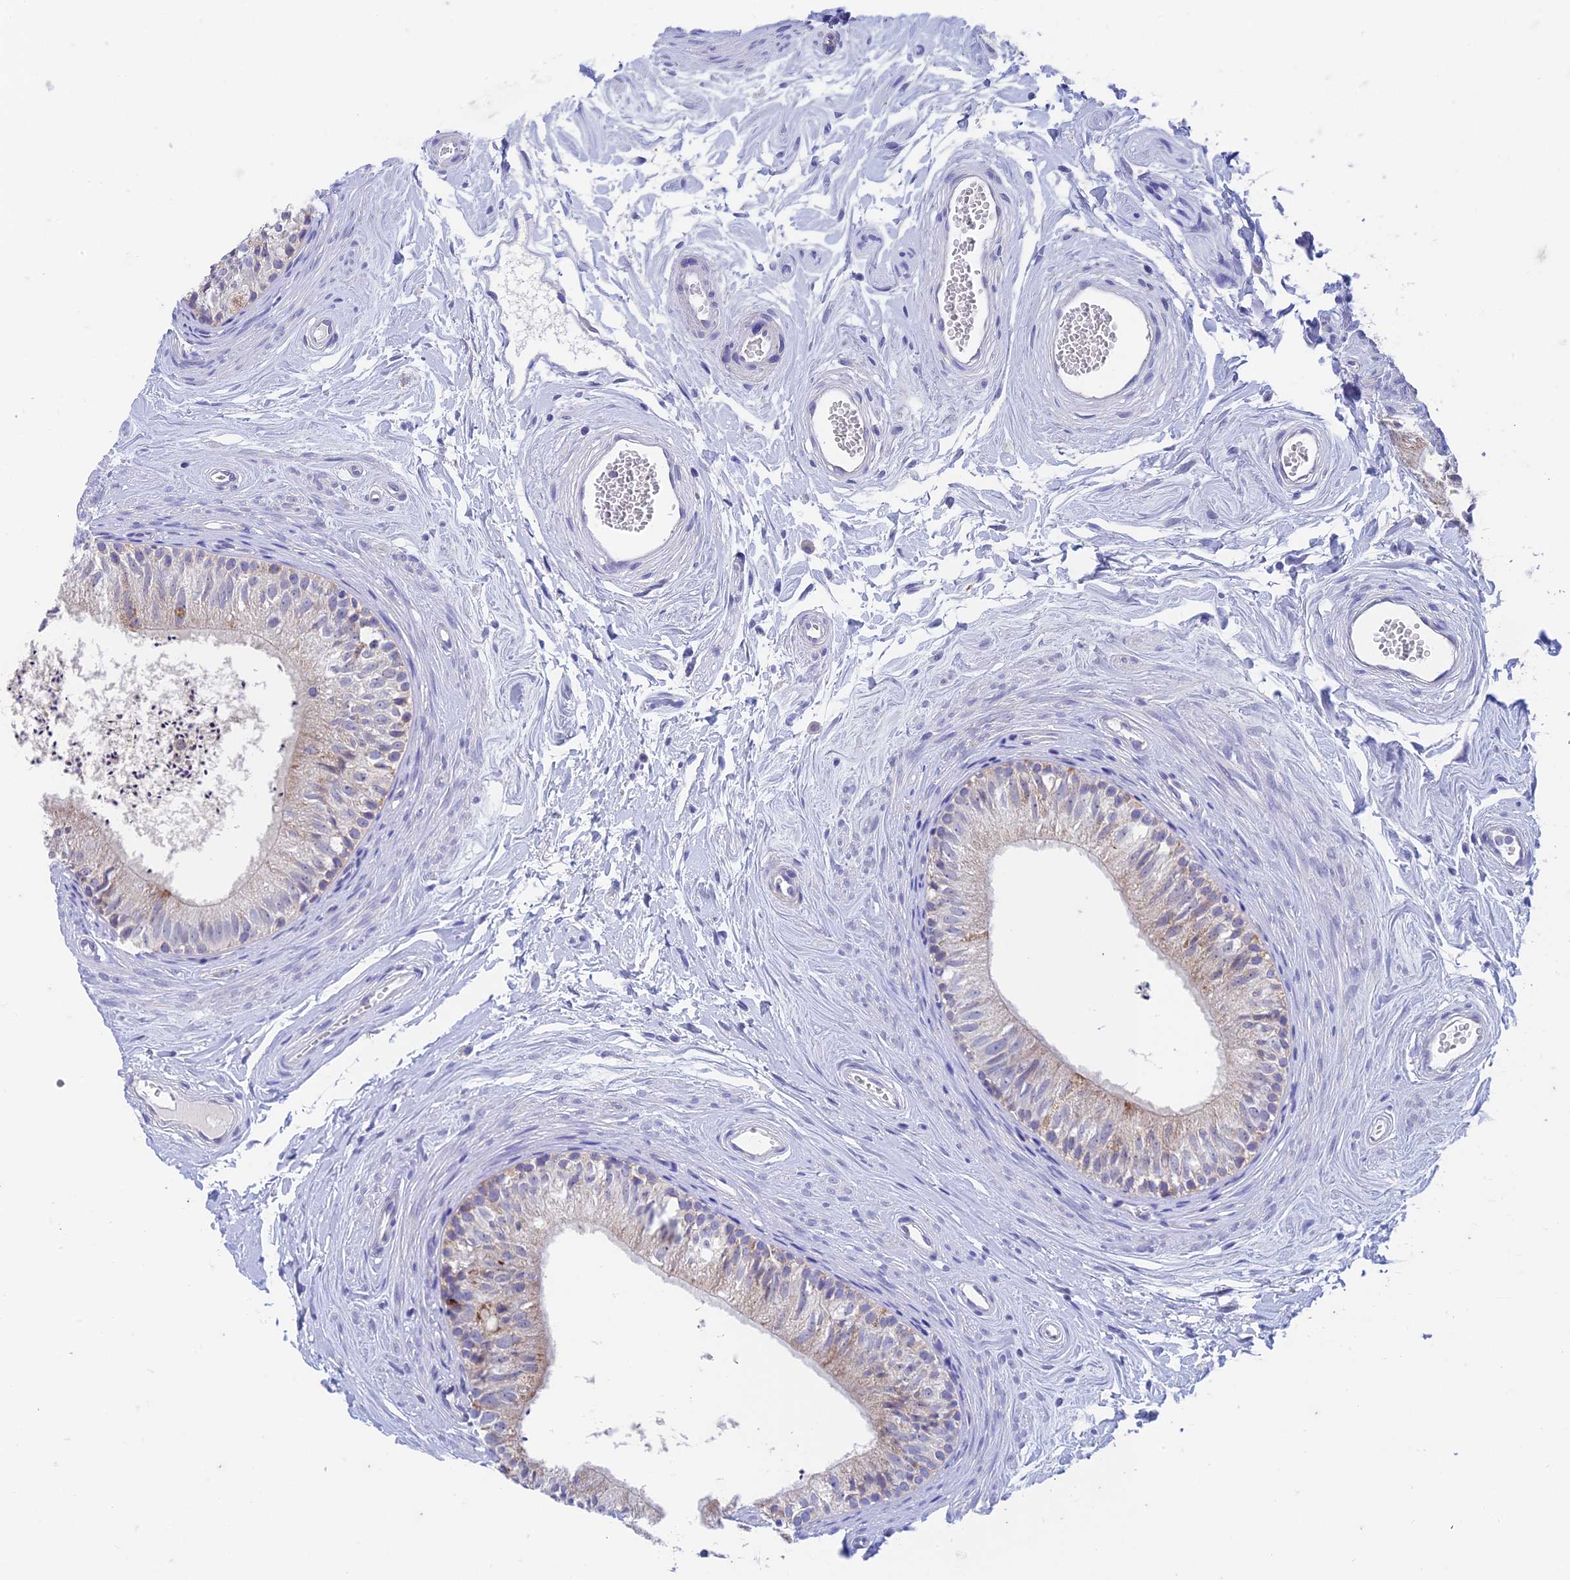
{"staining": {"intensity": "moderate", "quantity": "<25%", "location": "cytoplasmic/membranous"}, "tissue": "epididymis", "cell_type": "Glandular cells", "image_type": "normal", "snomed": [{"axis": "morphology", "description": "Normal tissue, NOS"}, {"axis": "topography", "description": "Epididymis"}], "caption": "Approximately <25% of glandular cells in normal human epididymis exhibit moderate cytoplasmic/membranous protein staining as visualized by brown immunohistochemical staining.", "gene": "ZNF181", "patient": {"sex": "male", "age": 56}}